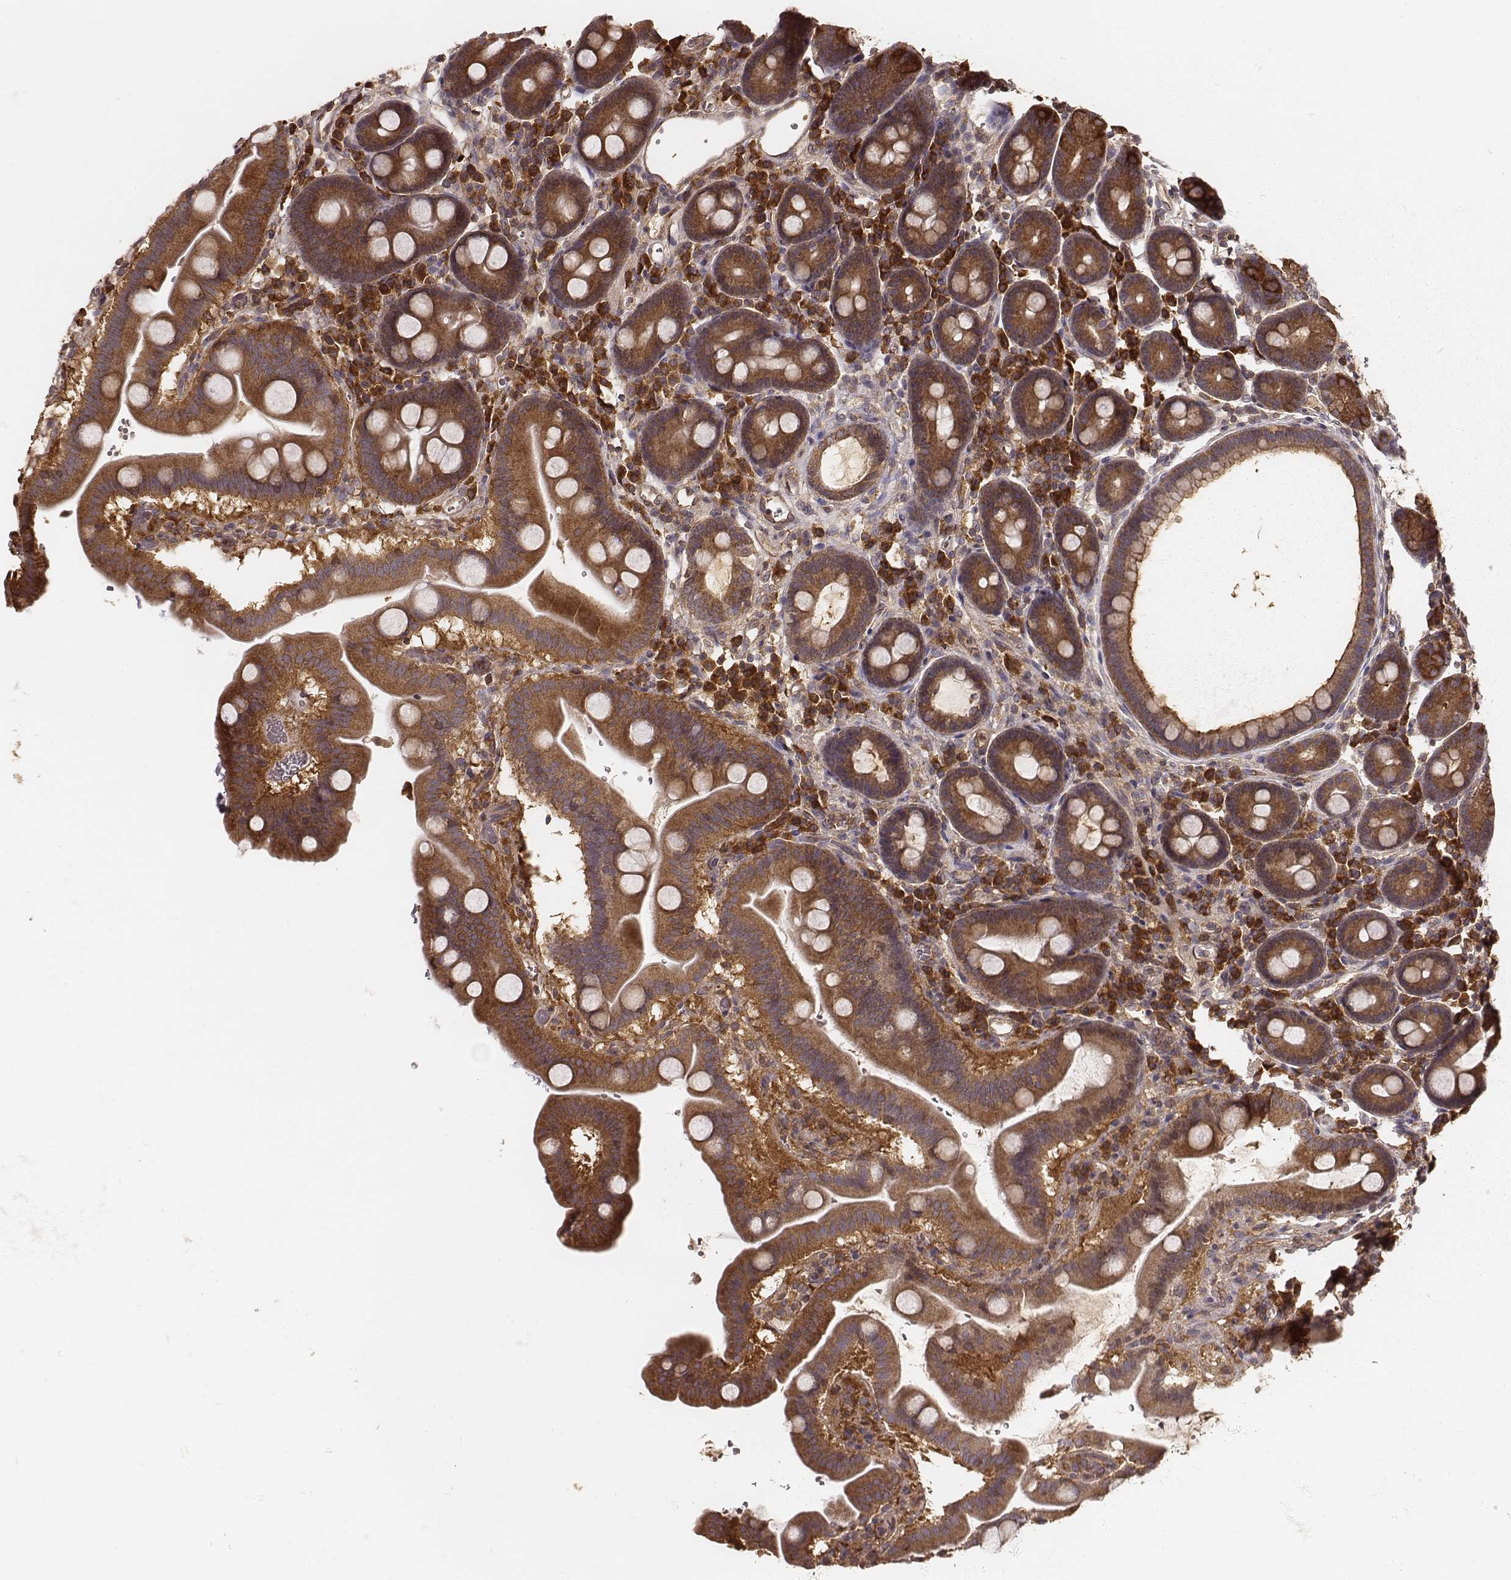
{"staining": {"intensity": "strong", "quantity": ">75%", "location": "cytoplasmic/membranous"}, "tissue": "duodenum", "cell_type": "Glandular cells", "image_type": "normal", "snomed": [{"axis": "morphology", "description": "Normal tissue, NOS"}, {"axis": "topography", "description": "Duodenum"}], "caption": "Glandular cells display high levels of strong cytoplasmic/membranous positivity in about >75% of cells in benign human duodenum. The protein is stained brown, and the nuclei are stained in blue (DAB (3,3'-diaminobenzidine) IHC with brightfield microscopy, high magnification).", "gene": "CARS1", "patient": {"sex": "male", "age": 59}}